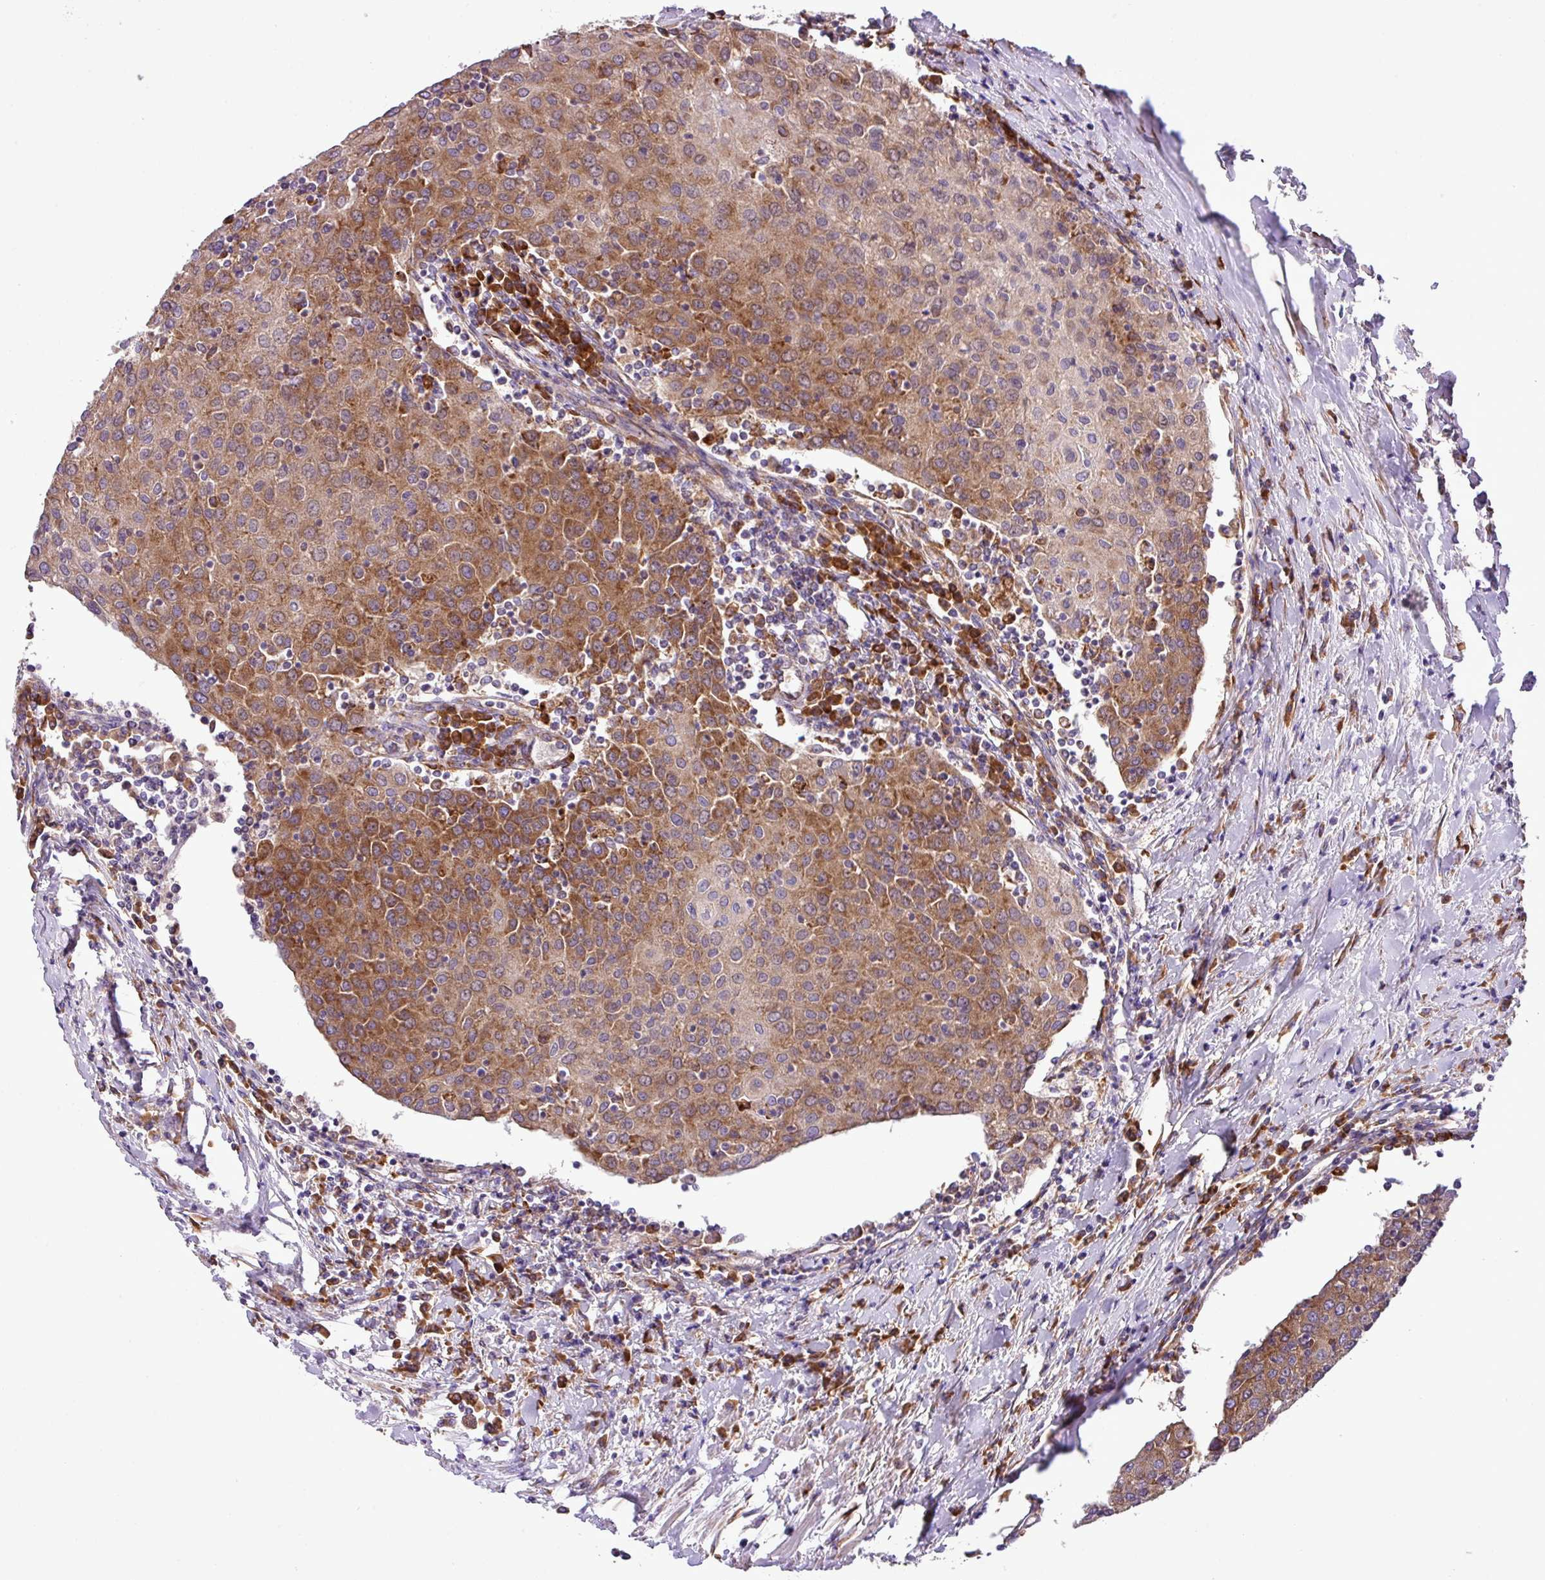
{"staining": {"intensity": "moderate", "quantity": ">75%", "location": "cytoplasmic/membranous"}, "tissue": "urothelial cancer", "cell_type": "Tumor cells", "image_type": "cancer", "snomed": [{"axis": "morphology", "description": "Urothelial carcinoma, High grade"}, {"axis": "topography", "description": "Urinary bladder"}], "caption": "Approximately >75% of tumor cells in urothelial cancer display moderate cytoplasmic/membranous protein positivity as visualized by brown immunohistochemical staining.", "gene": "RPL13", "patient": {"sex": "female", "age": 85}}